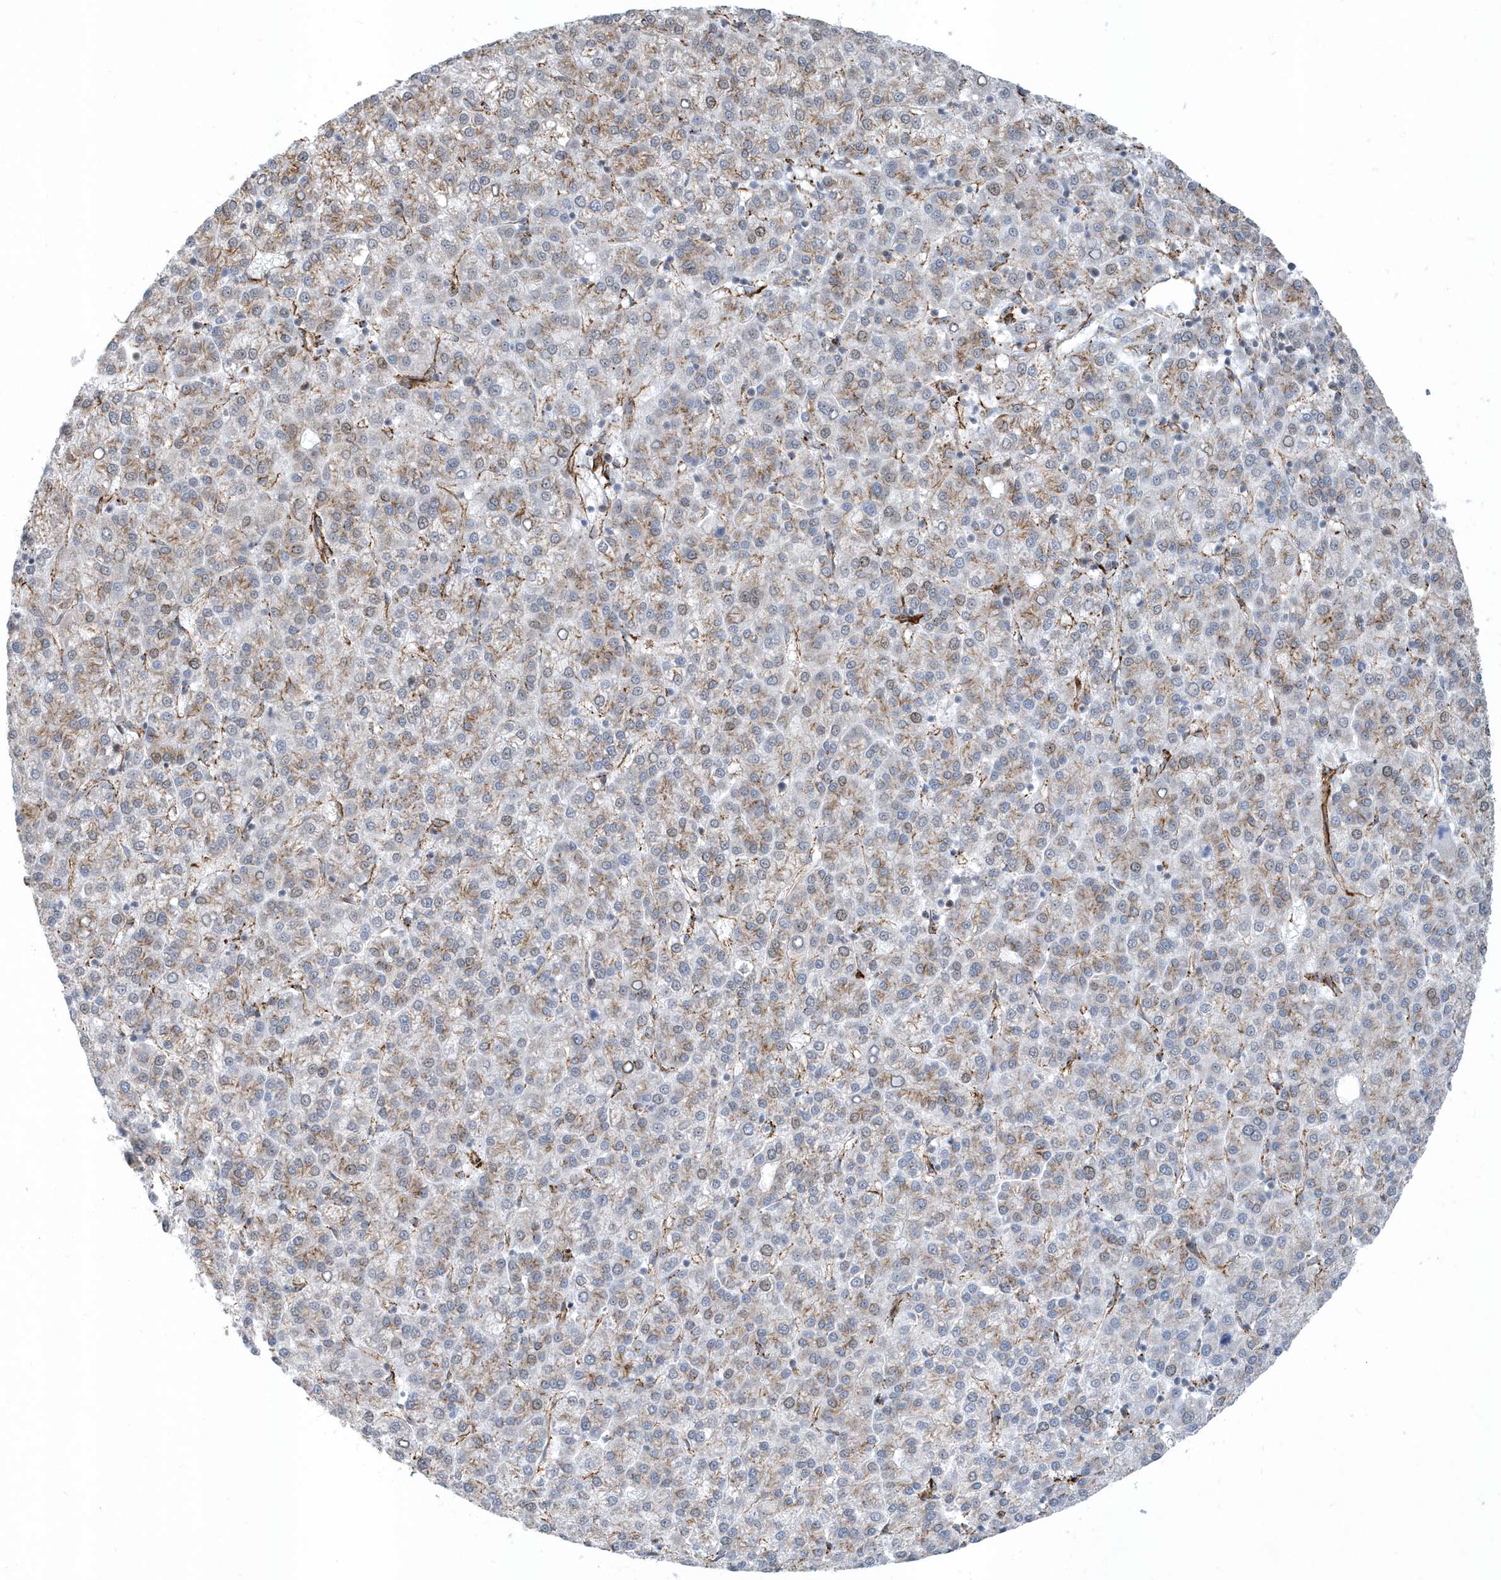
{"staining": {"intensity": "weak", "quantity": "25%-75%", "location": "cytoplasmic/membranous"}, "tissue": "liver cancer", "cell_type": "Tumor cells", "image_type": "cancer", "snomed": [{"axis": "morphology", "description": "Carcinoma, Hepatocellular, NOS"}, {"axis": "topography", "description": "Liver"}], "caption": "Liver cancer (hepatocellular carcinoma) was stained to show a protein in brown. There is low levels of weak cytoplasmic/membranous expression in approximately 25%-75% of tumor cells.", "gene": "HRH4", "patient": {"sex": "female", "age": 58}}